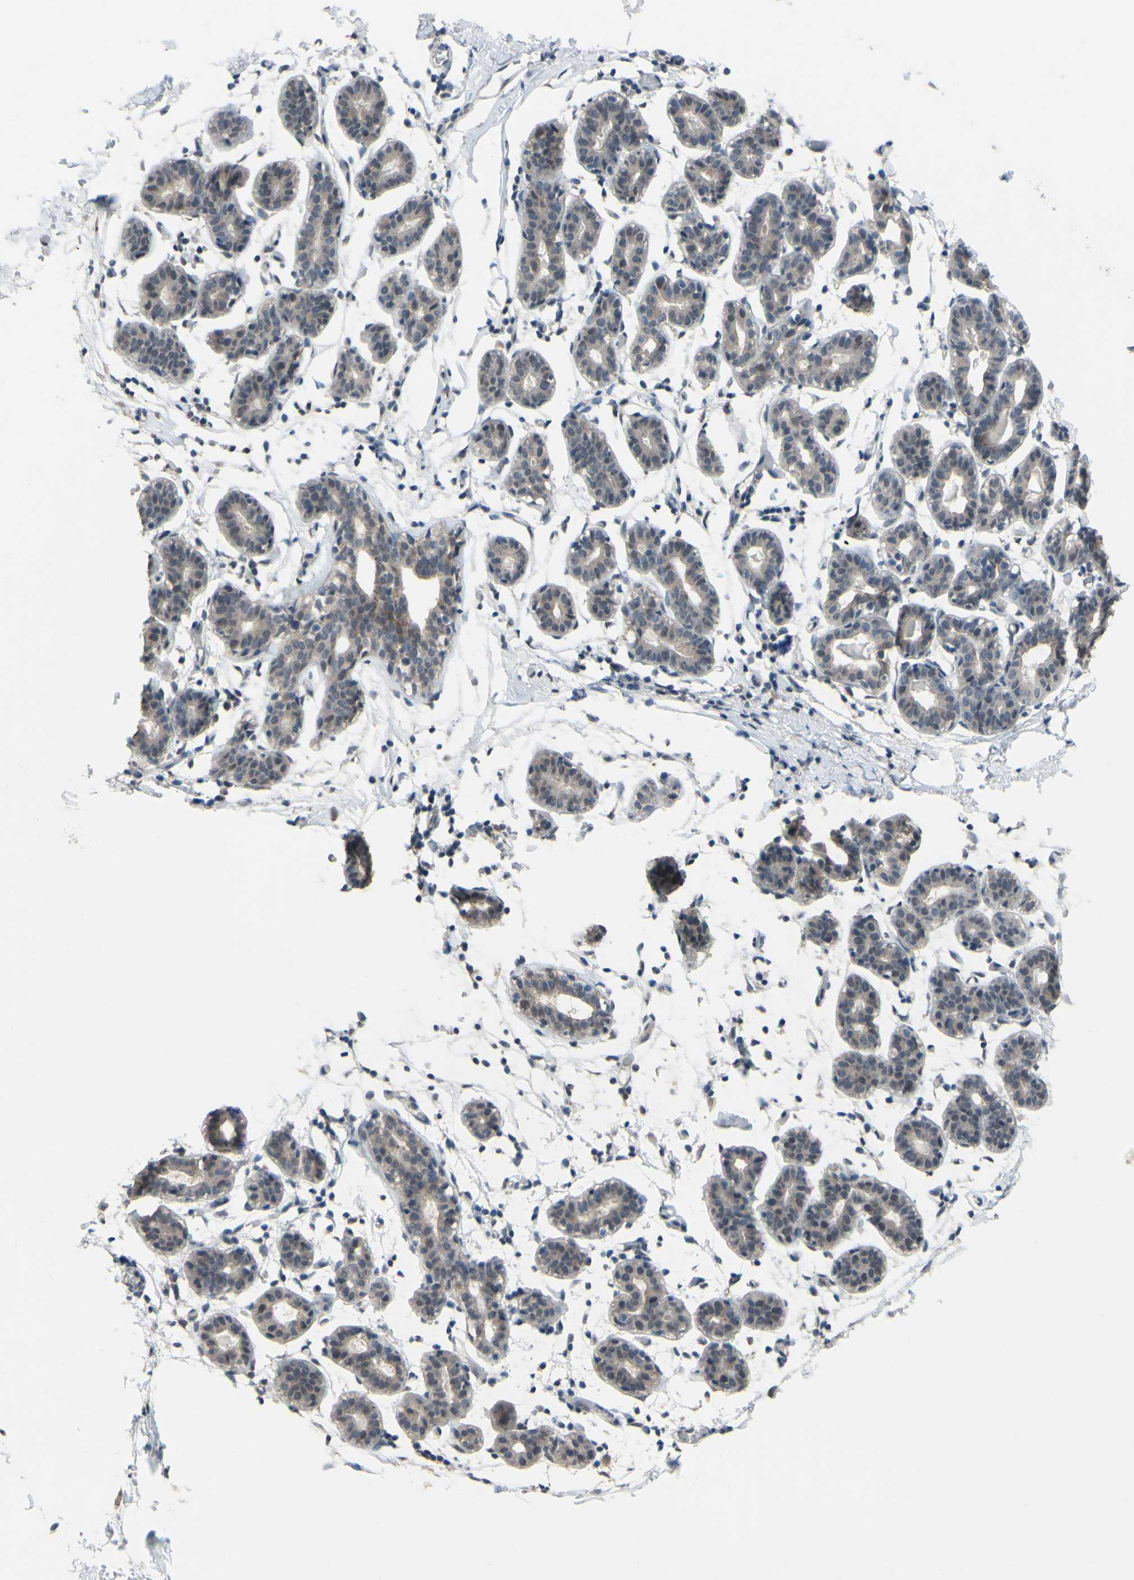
{"staining": {"intensity": "negative", "quantity": "none", "location": "none"}, "tissue": "breast", "cell_type": "Adipocytes", "image_type": "normal", "snomed": [{"axis": "morphology", "description": "Normal tissue, NOS"}, {"axis": "topography", "description": "Breast"}], "caption": "An IHC histopathology image of normal breast is shown. There is no staining in adipocytes of breast. (DAB IHC visualized using brightfield microscopy, high magnification).", "gene": "CDCP1", "patient": {"sex": "female", "age": 27}}